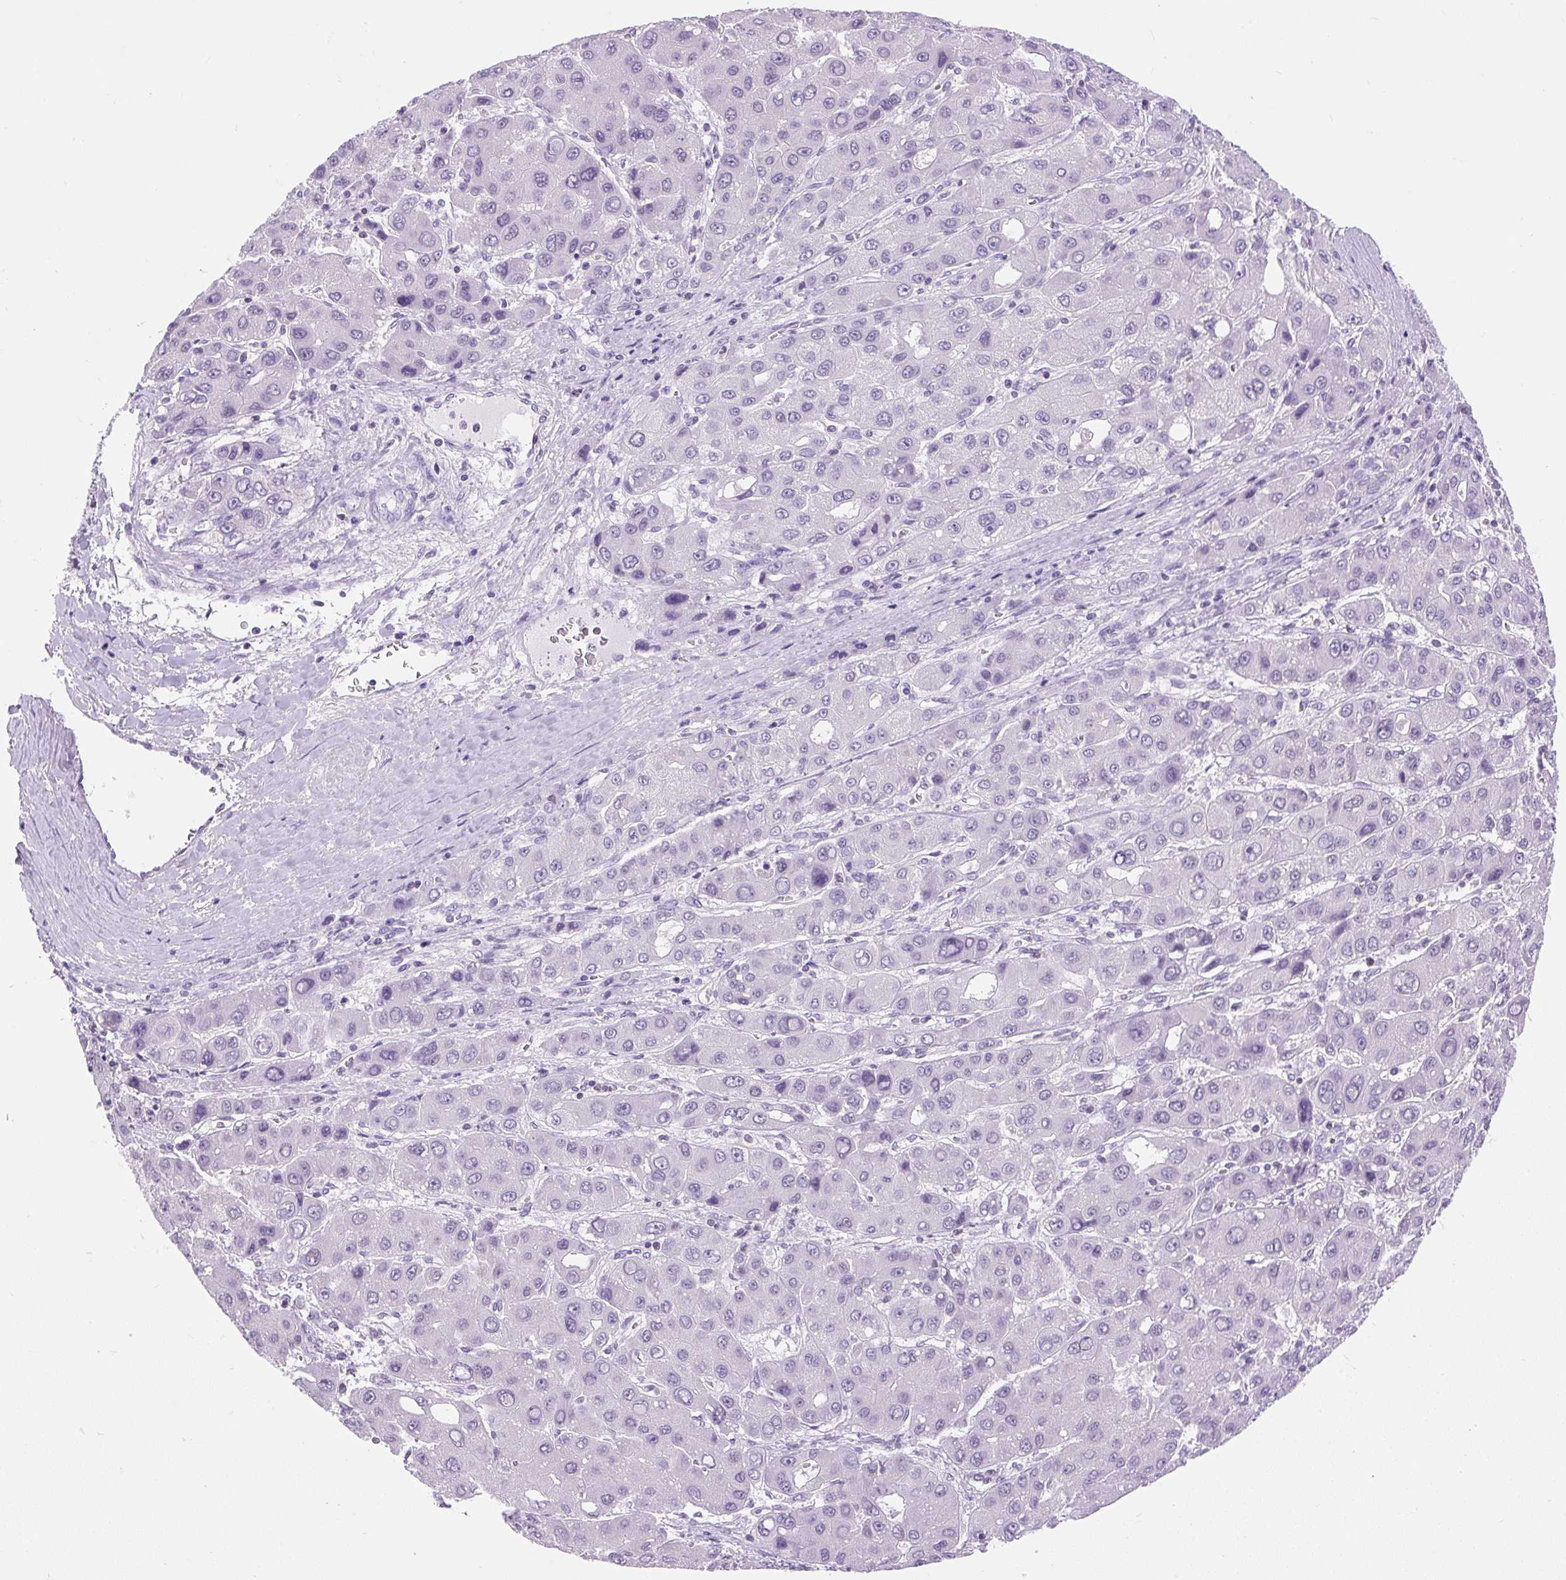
{"staining": {"intensity": "negative", "quantity": "none", "location": "none"}, "tissue": "liver cancer", "cell_type": "Tumor cells", "image_type": "cancer", "snomed": [{"axis": "morphology", "description": "Carcinoma, Hepatocellular, NOS"}, {"axis": "topography", "description": "Liver"}], "caption": "Immunohistochemistry photomicrograph of neoplastic tissue: human liver cancer stained with DAB displays no significant protein staining in tumor cells.", "gene": "VPREB1", "patient": {"sex": "male", "age": 55}}